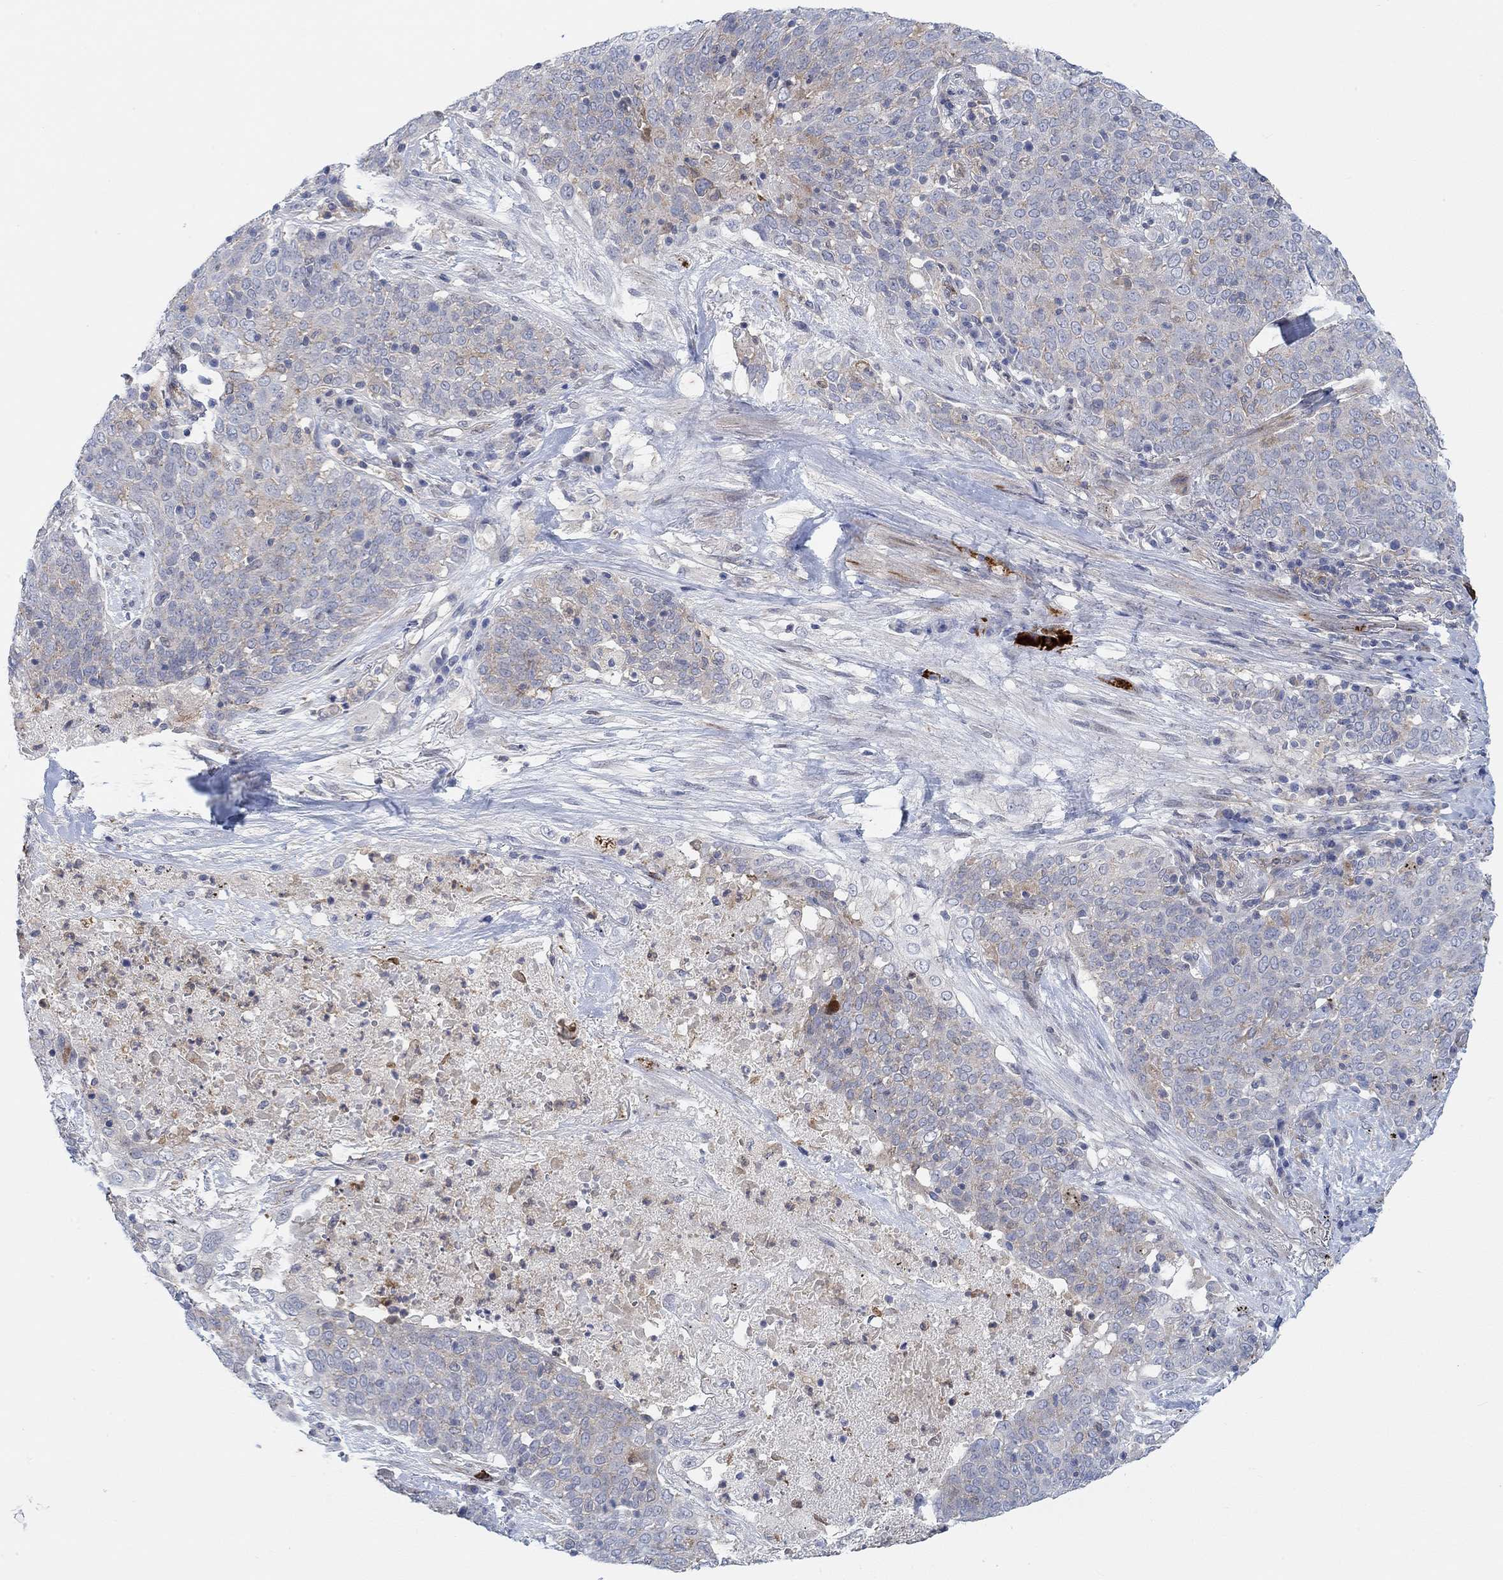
{"staining": {"intensity": "weak", "quantity": "<25%", "location": "cytoplasmic/membranous"}, "tissue": "lung cancer", "cell_type": "Tumor cells", "image_type": "cancer", "snomed": [{"axis": "morphology", "description": "Squamous cell carcinoma, NOS"}, {"axis": "topography", "description": "Lung"}], "caption": "High power microscopy image of an immunohistochemistry image of lung cancer (squamous cell carcinoma), revealing no significant expression in tumor cells.", "gene": "PMFBP1", "patient": {"sex": "male", "age": 82}}